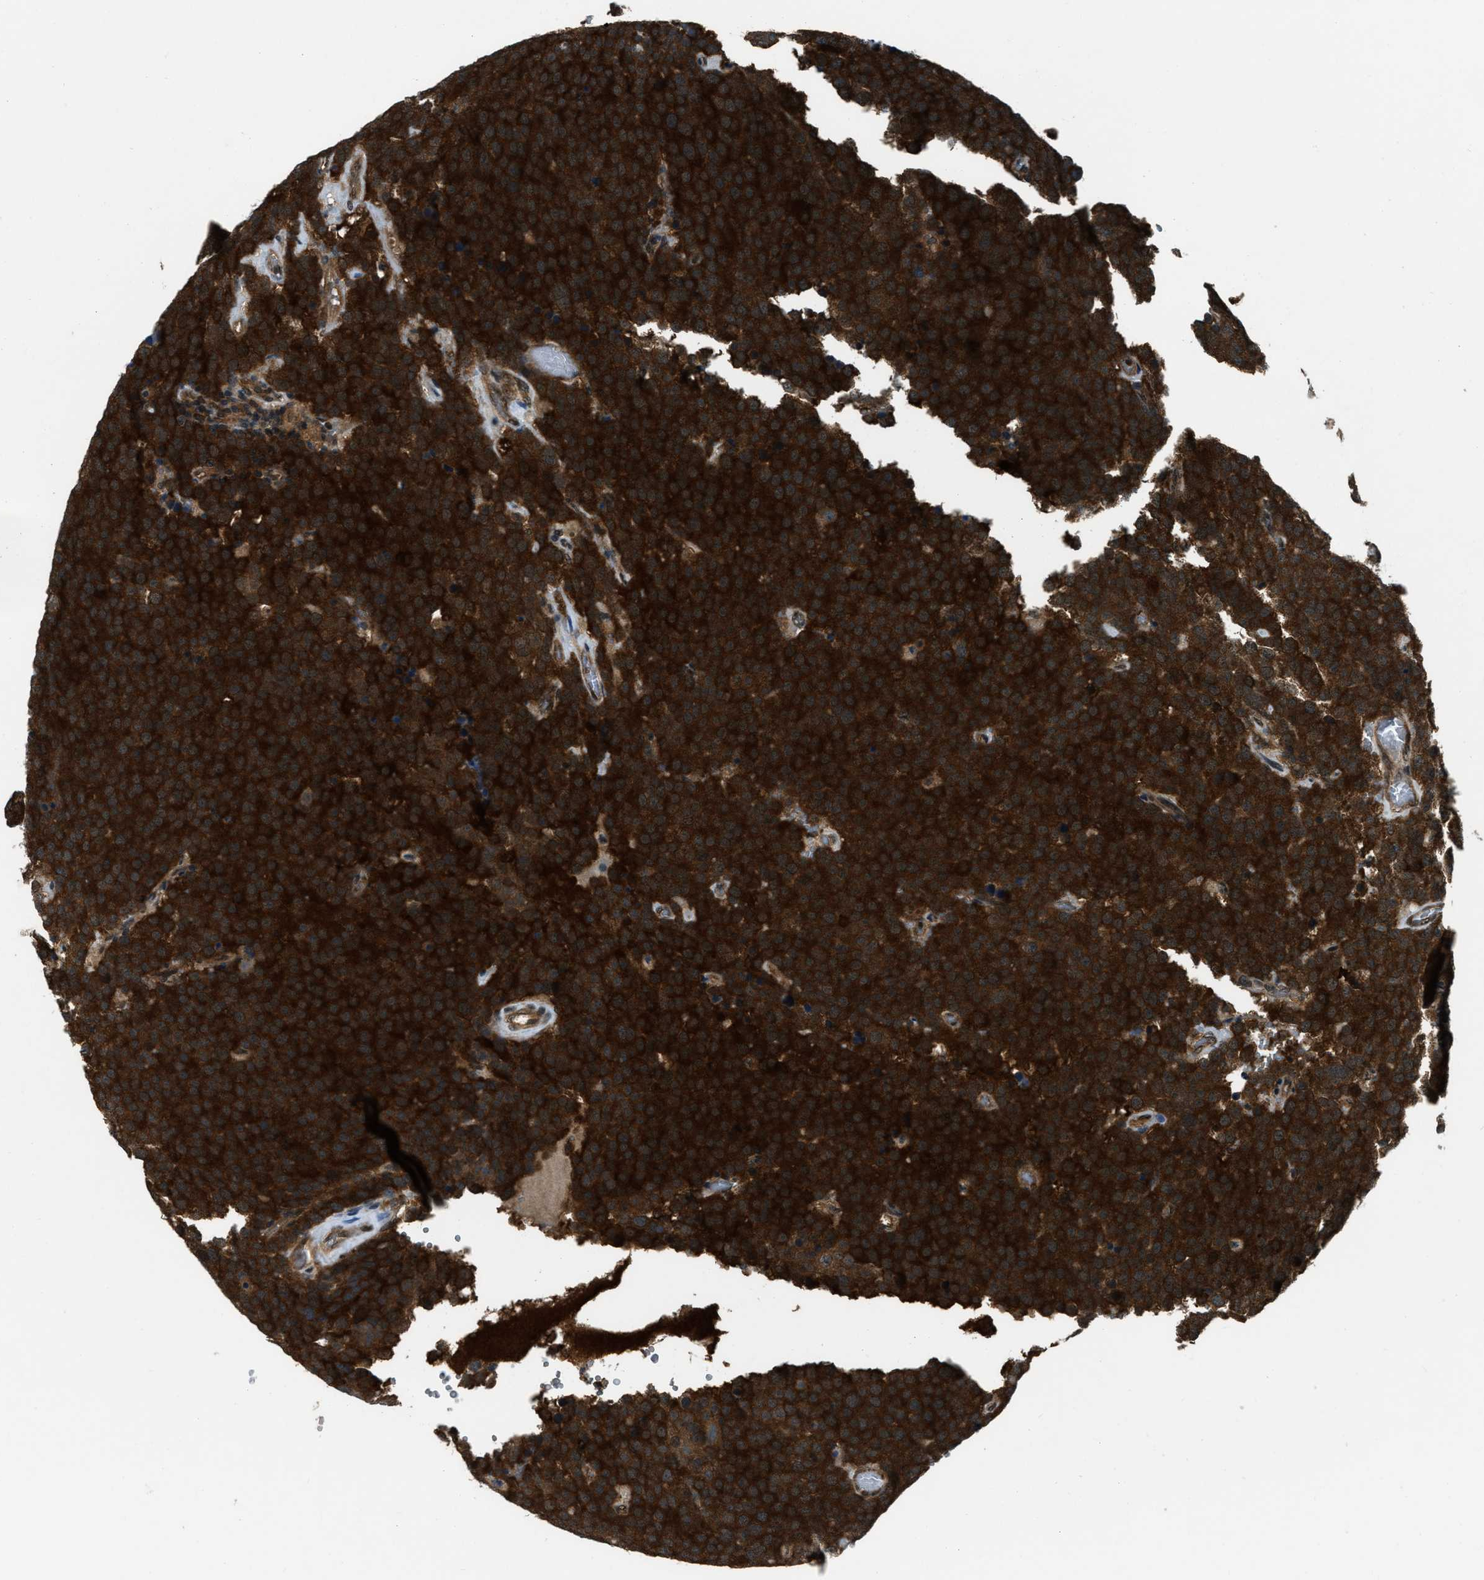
{"staining": {"intensity": "strong", "quantity": ">75%", "location": "cytoplasmic/membranous"}, "tissue": "testis cancer", "cell_type": "Tumor cells", "image_type": "cancer", "snomed": [{"axis": "morphology", "description": "Normal tissue, NOS"}, {"axis": "morphology", "description": "Seminoma, NOS"}, {"axis": "topography", "description": "Testis"}], "caption": "The image shows immunohistochemical staining of testis seminoma. There is strong cytoplasmic/membranous expression is appreciated in about >75% of tumor cells.", "gene": "NUDCD3", "patient": {"sex": "male", "age": 71}}